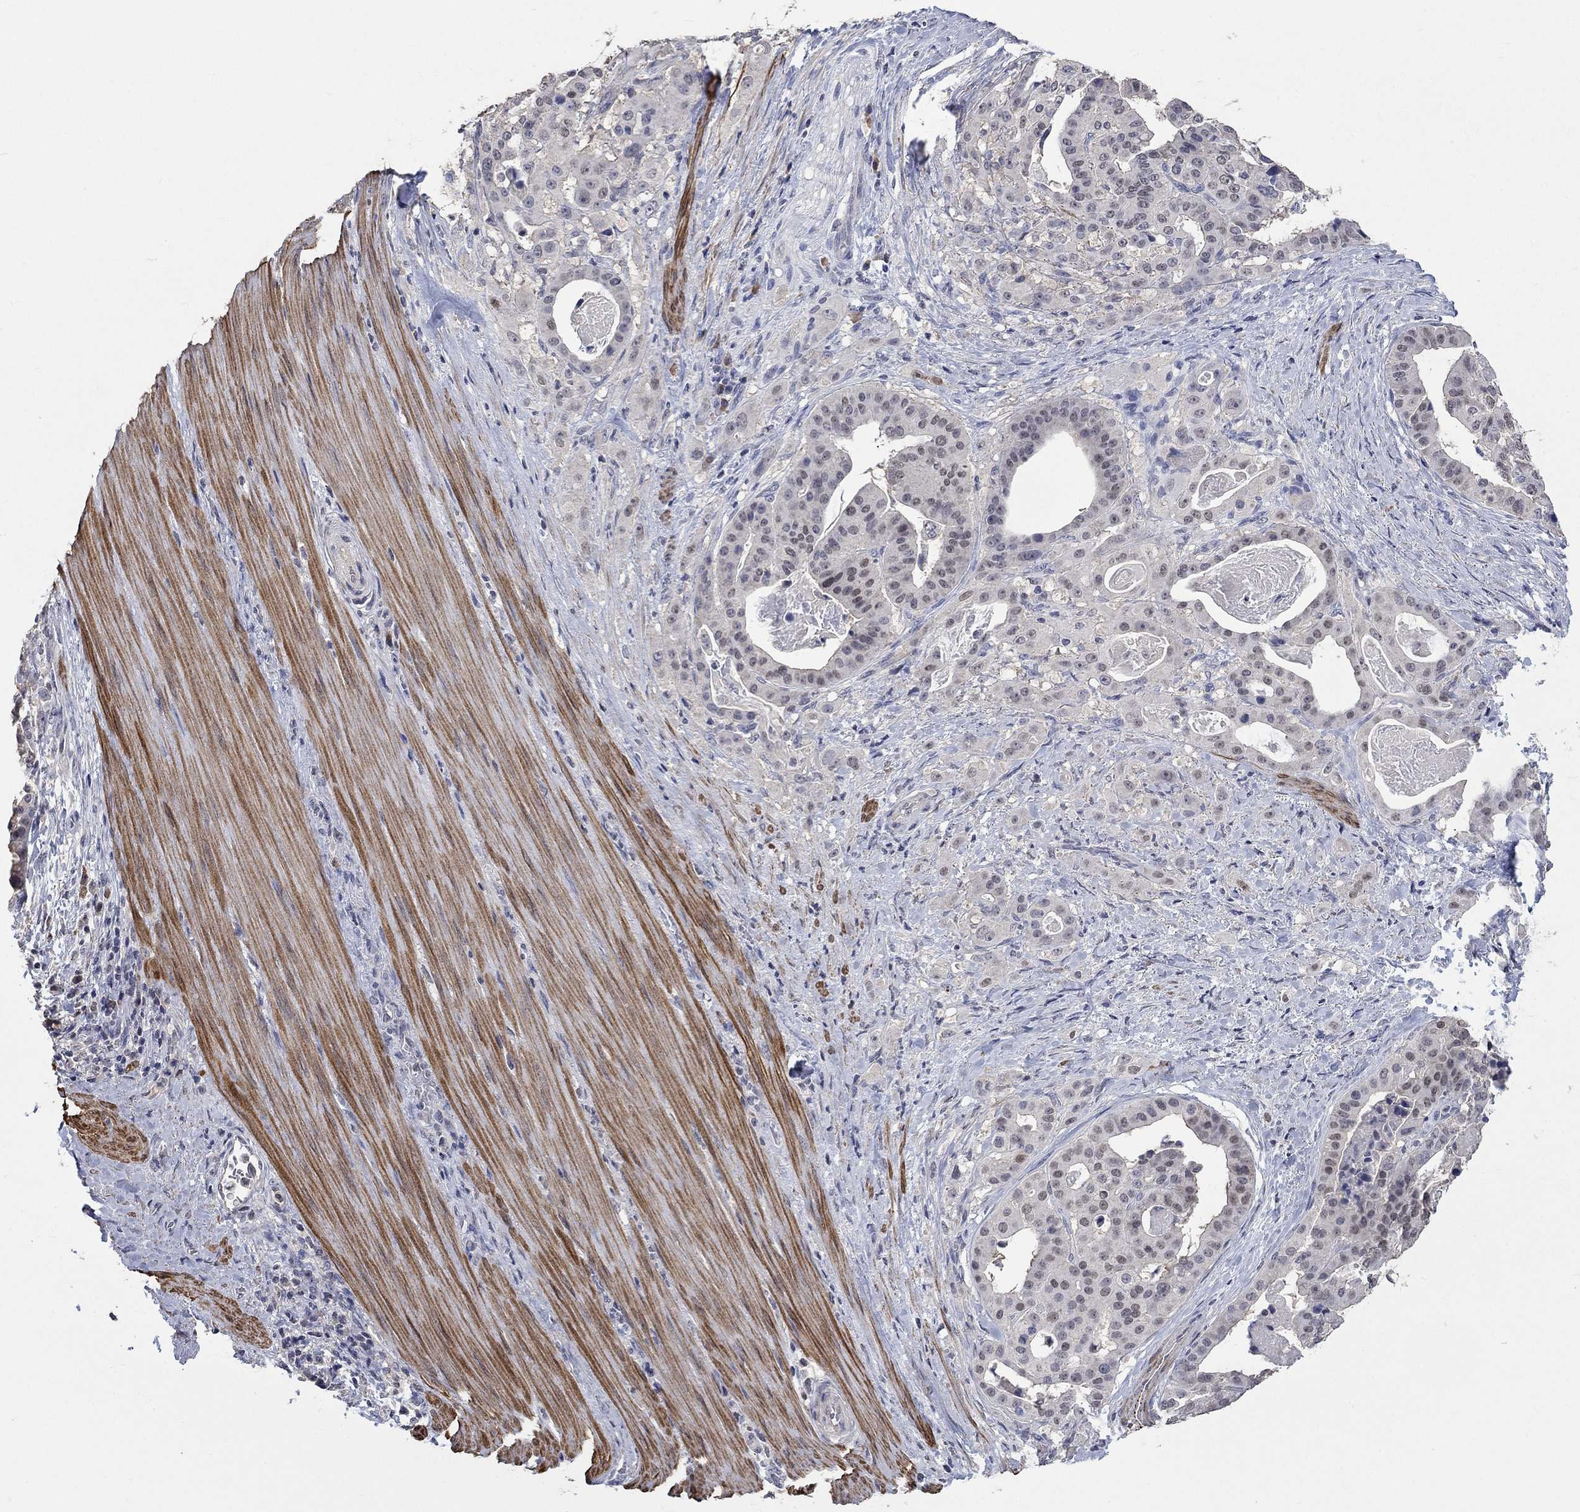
{"staining": {"intensity": "negative", "quantity": "none", "location": "none"}, "tissue": "stomach cancer", "cell_type": "Tumor cells", "image_type": "cancer", "snomed": [{"axis": "morphology", "description": "Adenocarcinoma, NOS"}, {"axis": "topography", "description": "Stomach"}], "caption": "Tumor cells are negative for brown protein staining in stomach cancer (adenocarcinoma).", "gene": "ZBTB18", "patient": {"sex": "male", "age": 48}}